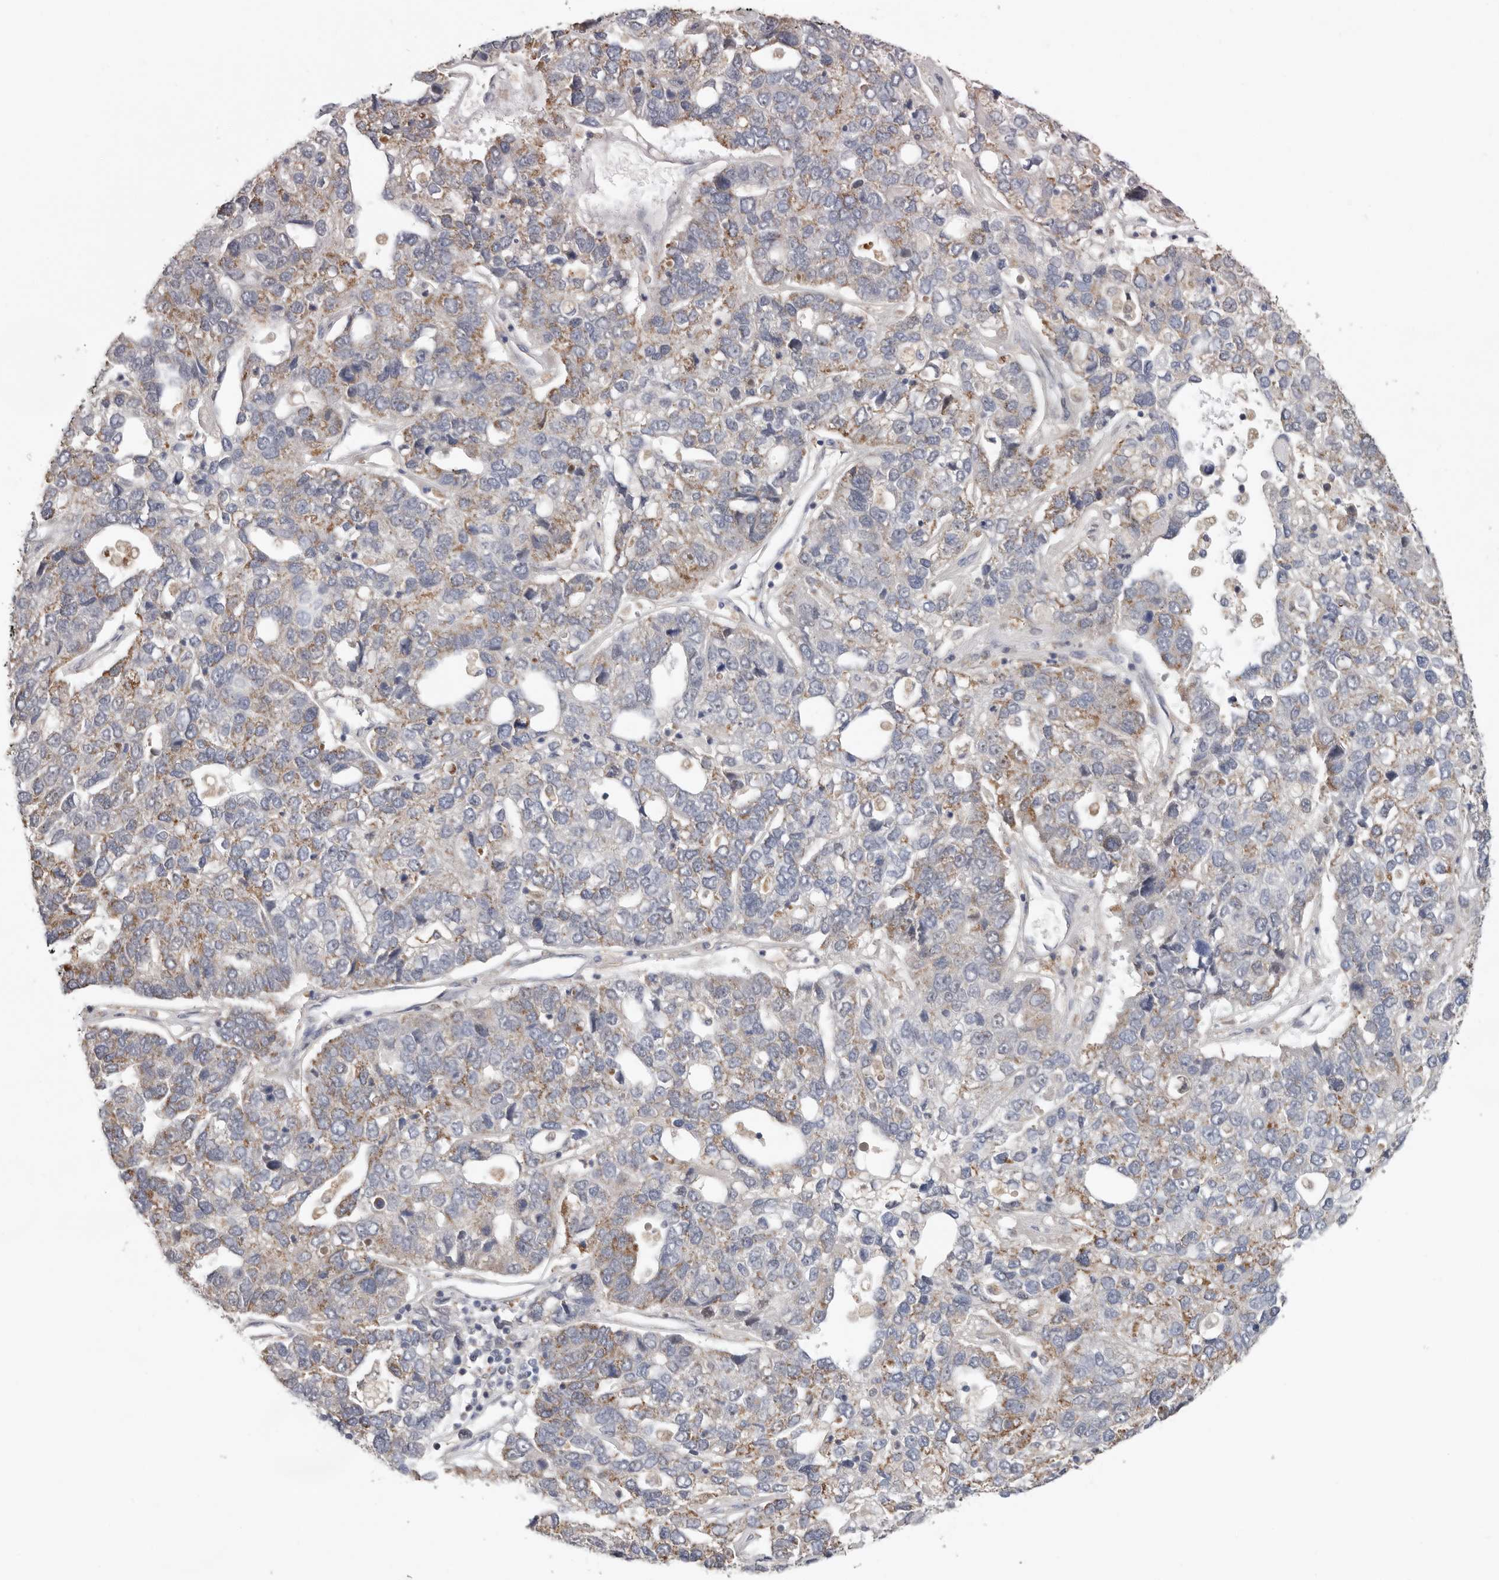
{"staining": {"intensity": "moderate", "quantity": "<25%", "location": "cytoplasmic/membranous"}, "tissue": "pancreatic cancer", "cell_type": "Tumor cells", "image_type": "cancer", "snomed": [{"axis": "morphology", "description": "Adenocarcinoma, NOS"}, {"axis": "topography", "description": "Pancreas"}], "caption": "Immunohistochemistry histopathology image of human adenocarcinoma (pancreatic) stained for a protein (brown), which displays low levels of moderate cytoplasmic/membranous staining in approximately <25% of tumor cells.", "gene": "BRCA2", "patient": {"sex": "female", "age": 61}}